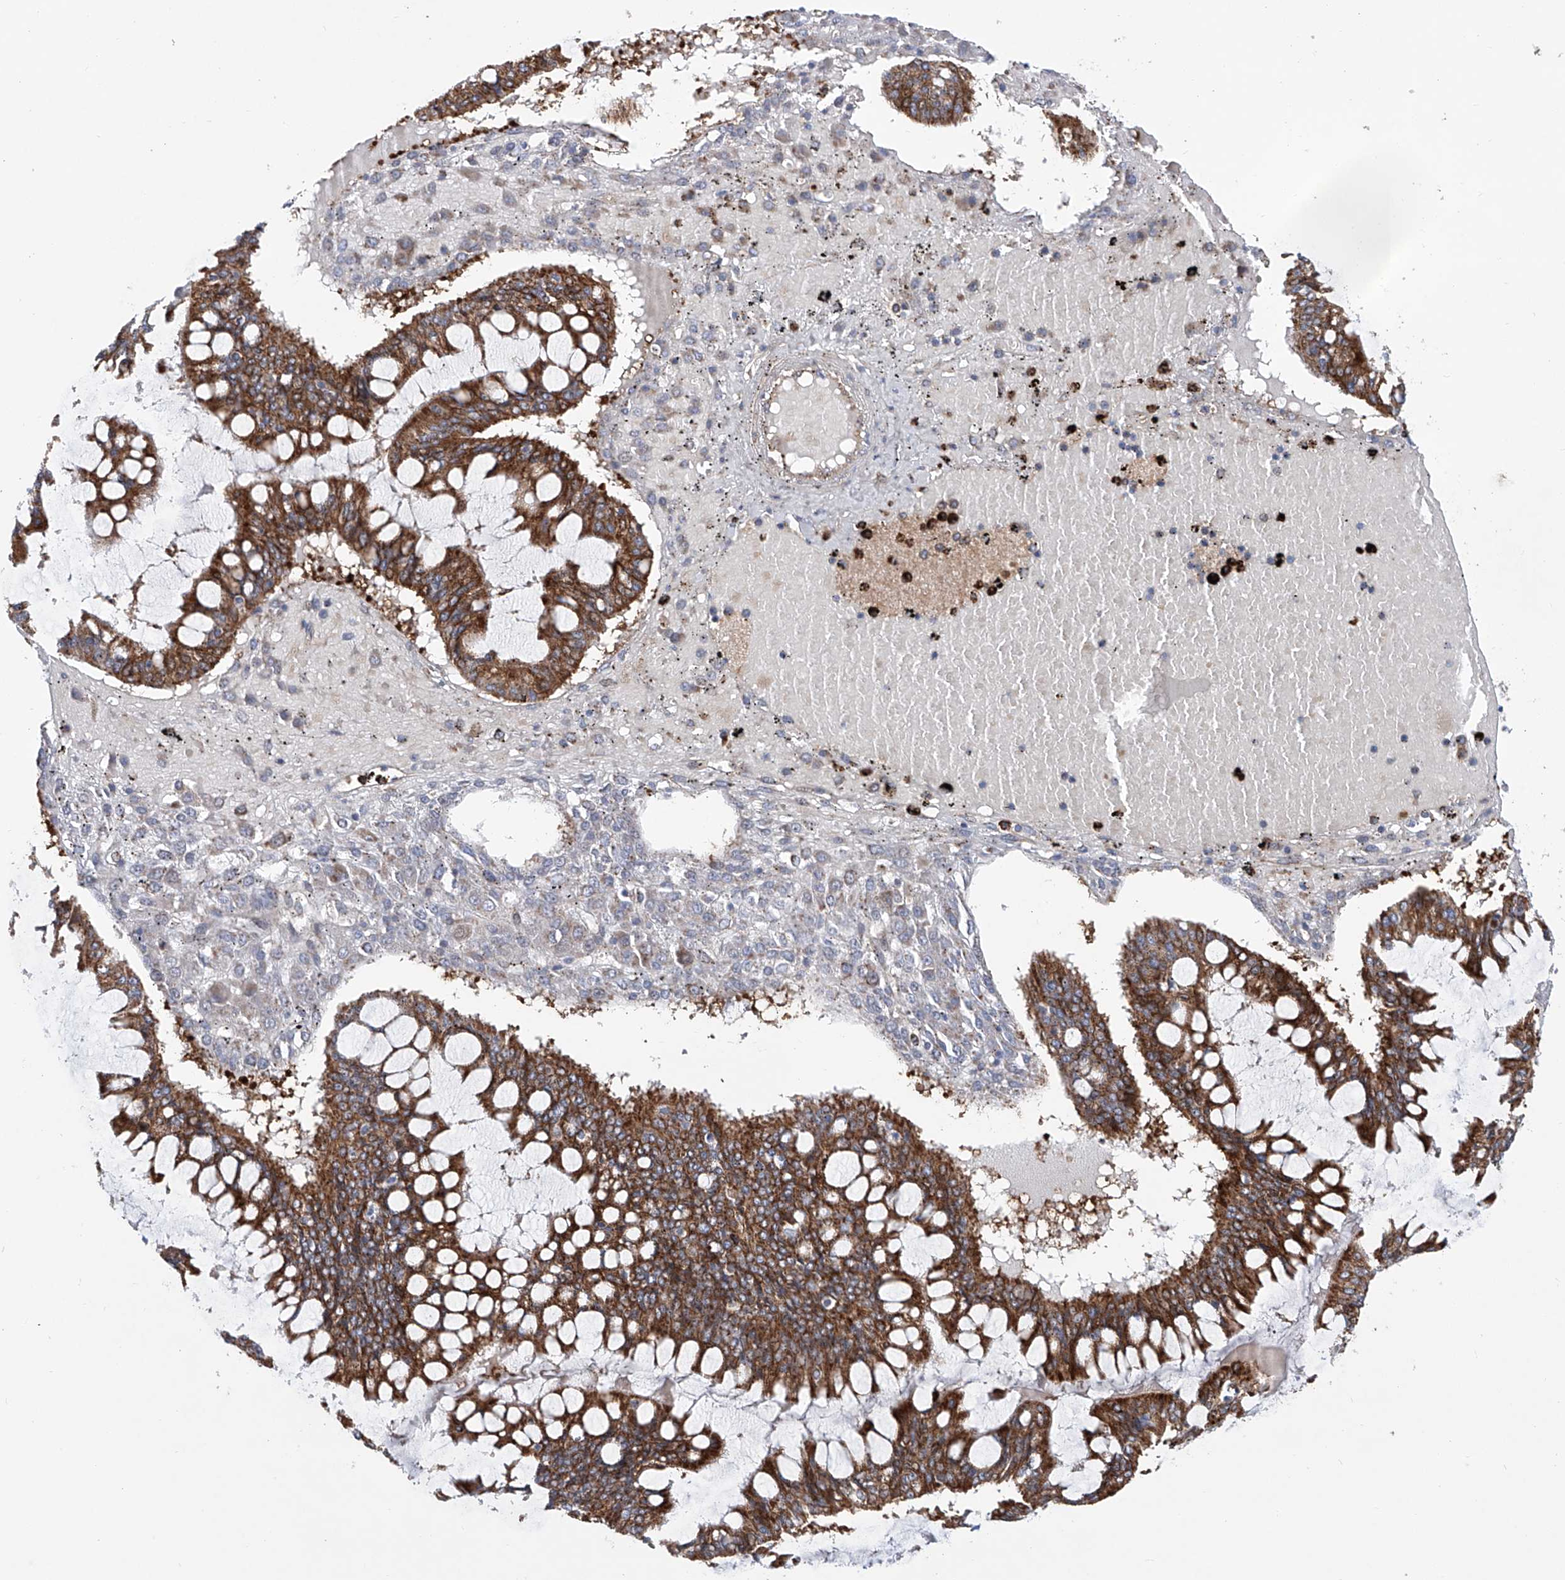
{"staining": {"intensity": "strong", "quantity": ">75%", "location": "cytoplasmic/membranous"}, "tissue": "ovarian cancer", "cell_type": "Tumor cells", "image_type": "cancer", "snomed": [{"axis": "morphology", "description": "Cystadenocarcinoma, mucinous, NOS"}, {"axis": "topography", "description": "Ovary"}], "caption": "Approximately >75% of tumor cells in human ovarian cancer (mucinous cystadenocarcinoma) exhibit strong cytoplasmic/membranous protein staining as visualized by brown immunohistochemical staining.", "gene": "KLC4", "patient": {"sex": "female", "age": 73}}